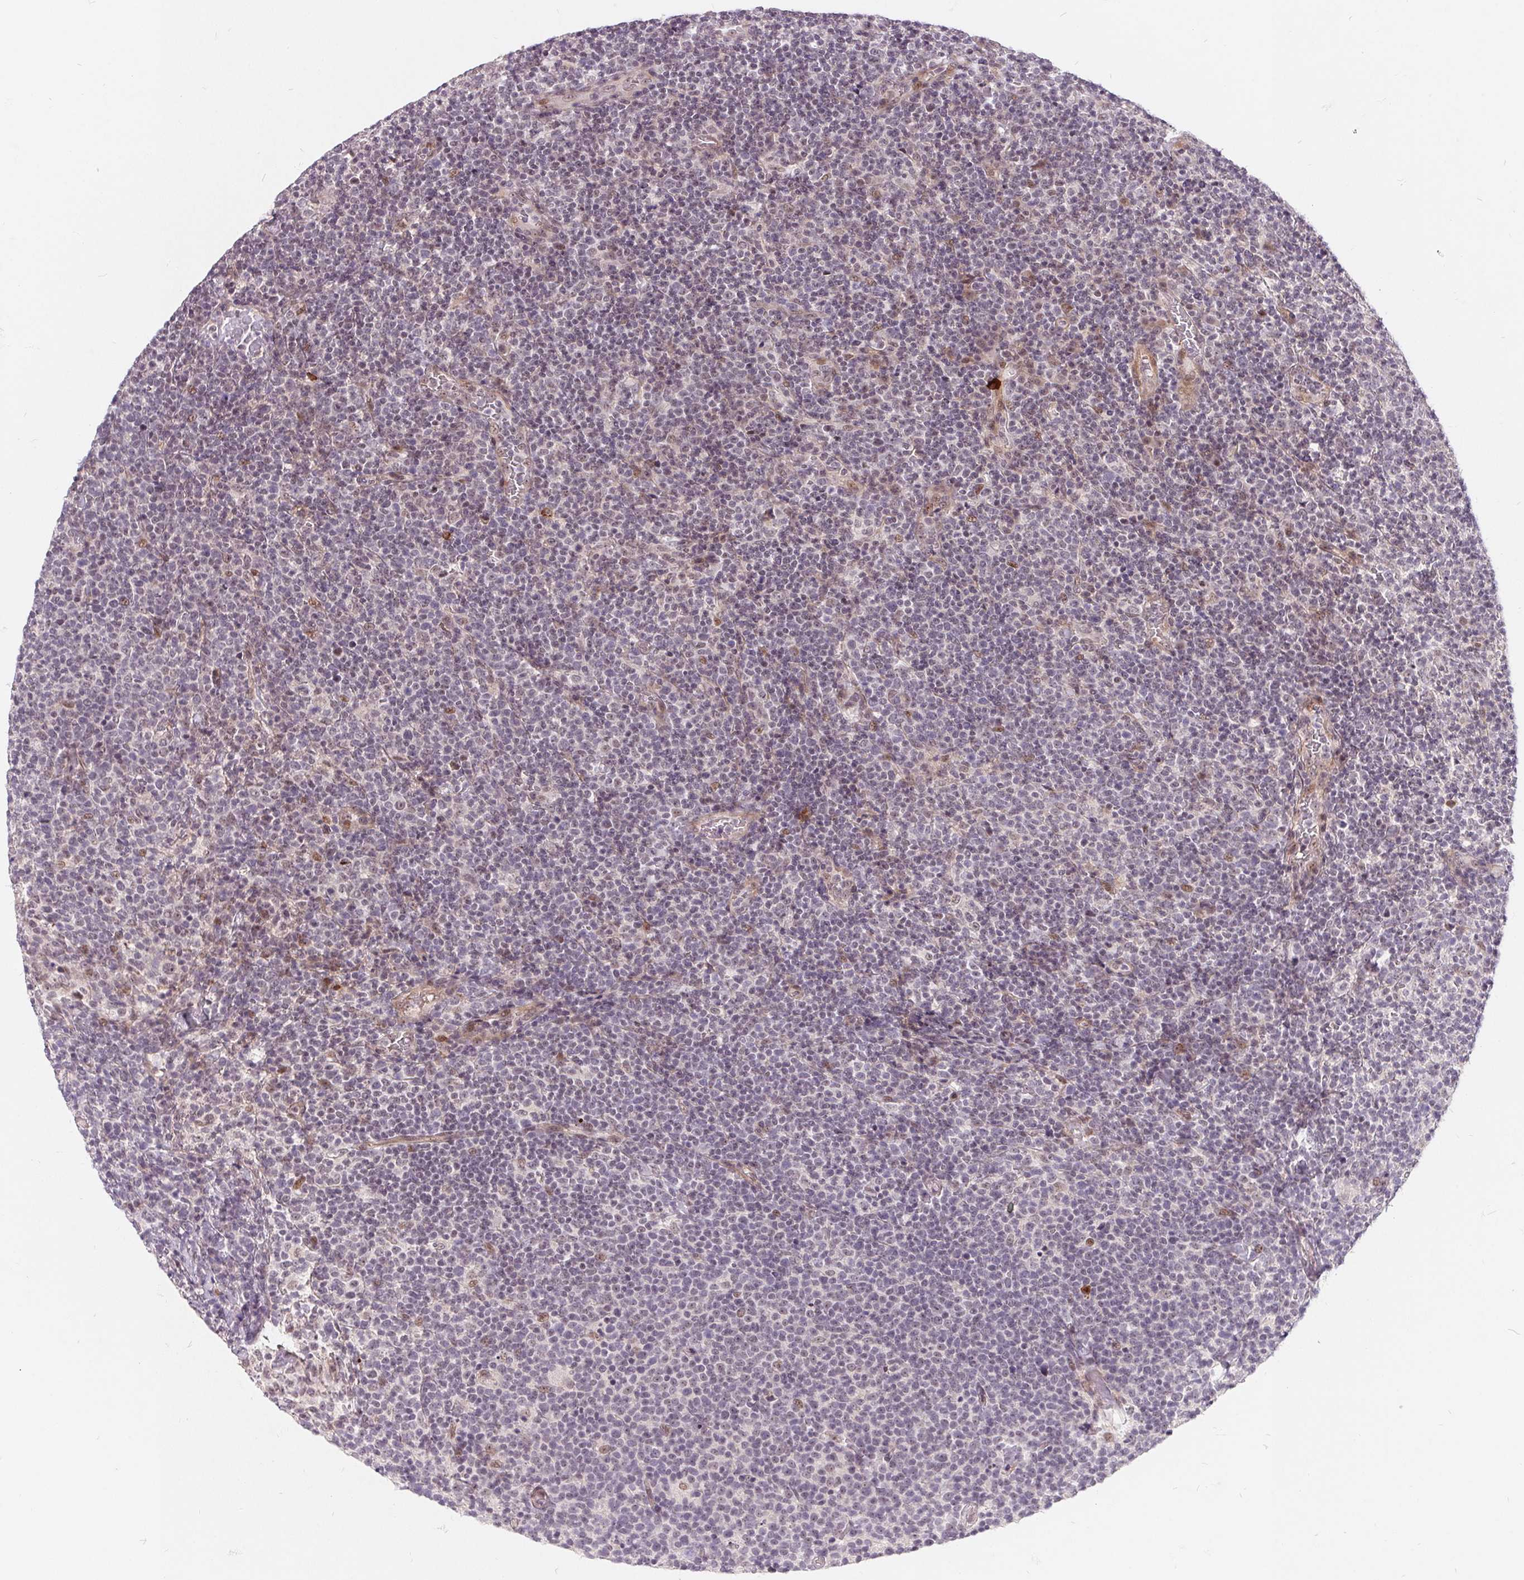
{"staining": {"intensity": "moderate", "quantity": "<25%", "location": "nuclear"}, "tissue": "lymphoma", "cell_type": "Tumor cells", "image_type": "cancer", "snomed": [{"axis": "morphology", "description": "Malignant lymphoma, non-Hodgkin's type, High grade"}, {"axis": "topography", "description": "Lymph node"}], "caption": "The immunohistochemical stain labels moderate nuclear positivity in tumor cells of malignant lymphoma, non-Hodgkin's type (high-grade) tissue.", "gene": "NRG2", "patient": {"sex": "male", "age": 61}}